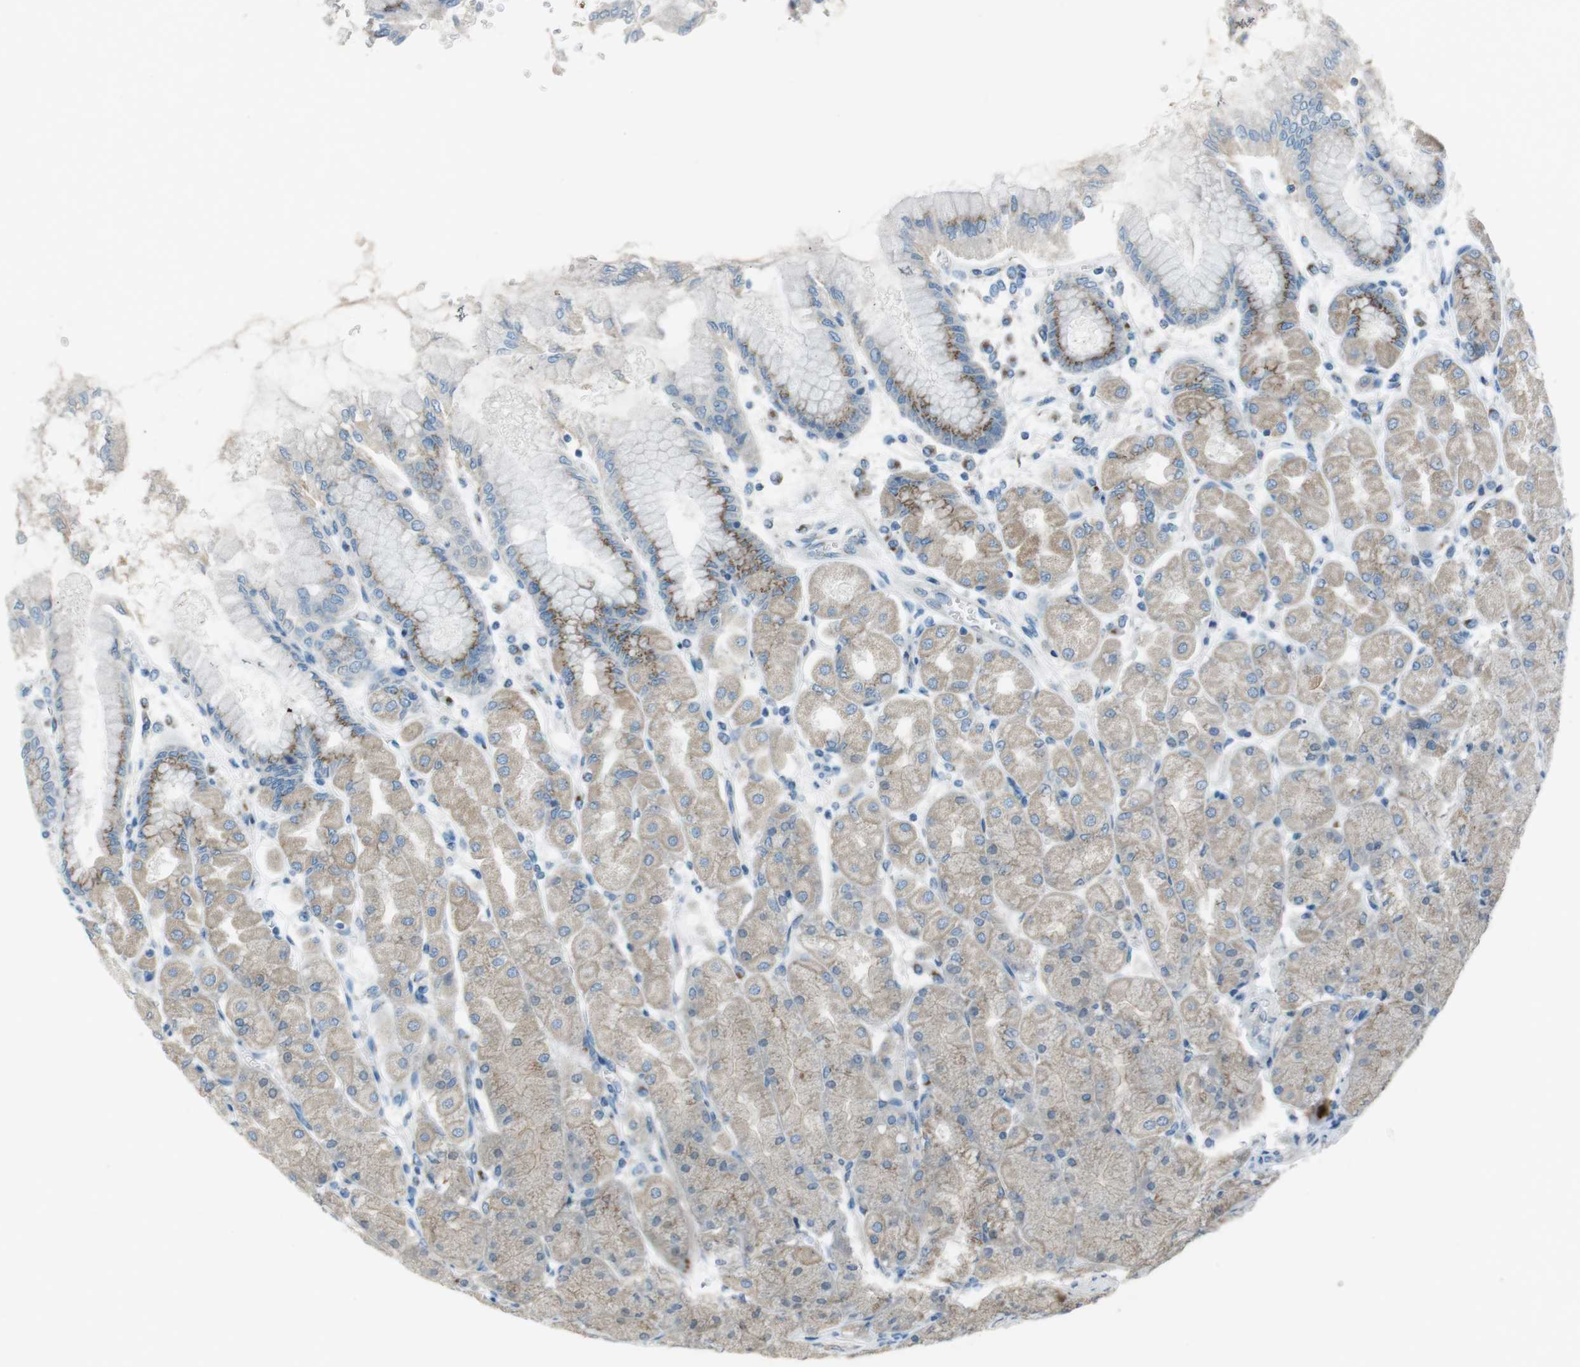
{"staining": {"intensity": "weak", "quantity": "25%-75%", "location": "cytoplasmic/membranous"}, "tissue": "stomach", "cell_type": "Glandular cells", "image_type": "normal", "snomed": [{"axis": "morphology", "description": "Normal tissue, NOS"}, {"axis": "topography", "description": "Stomach, upper"}], "caption": "Immunohistochemical staining of unremarkable human stomach reveals 25%-75% levels of weak cytoplasmic/membranous protein positivity in about 25%-75% of glandular cells. The protein of interest is shown in brown color, while the nuclei are stained blue.", "gene": "TXNDC15", "patient": {"sex": "female", "age": 56}}